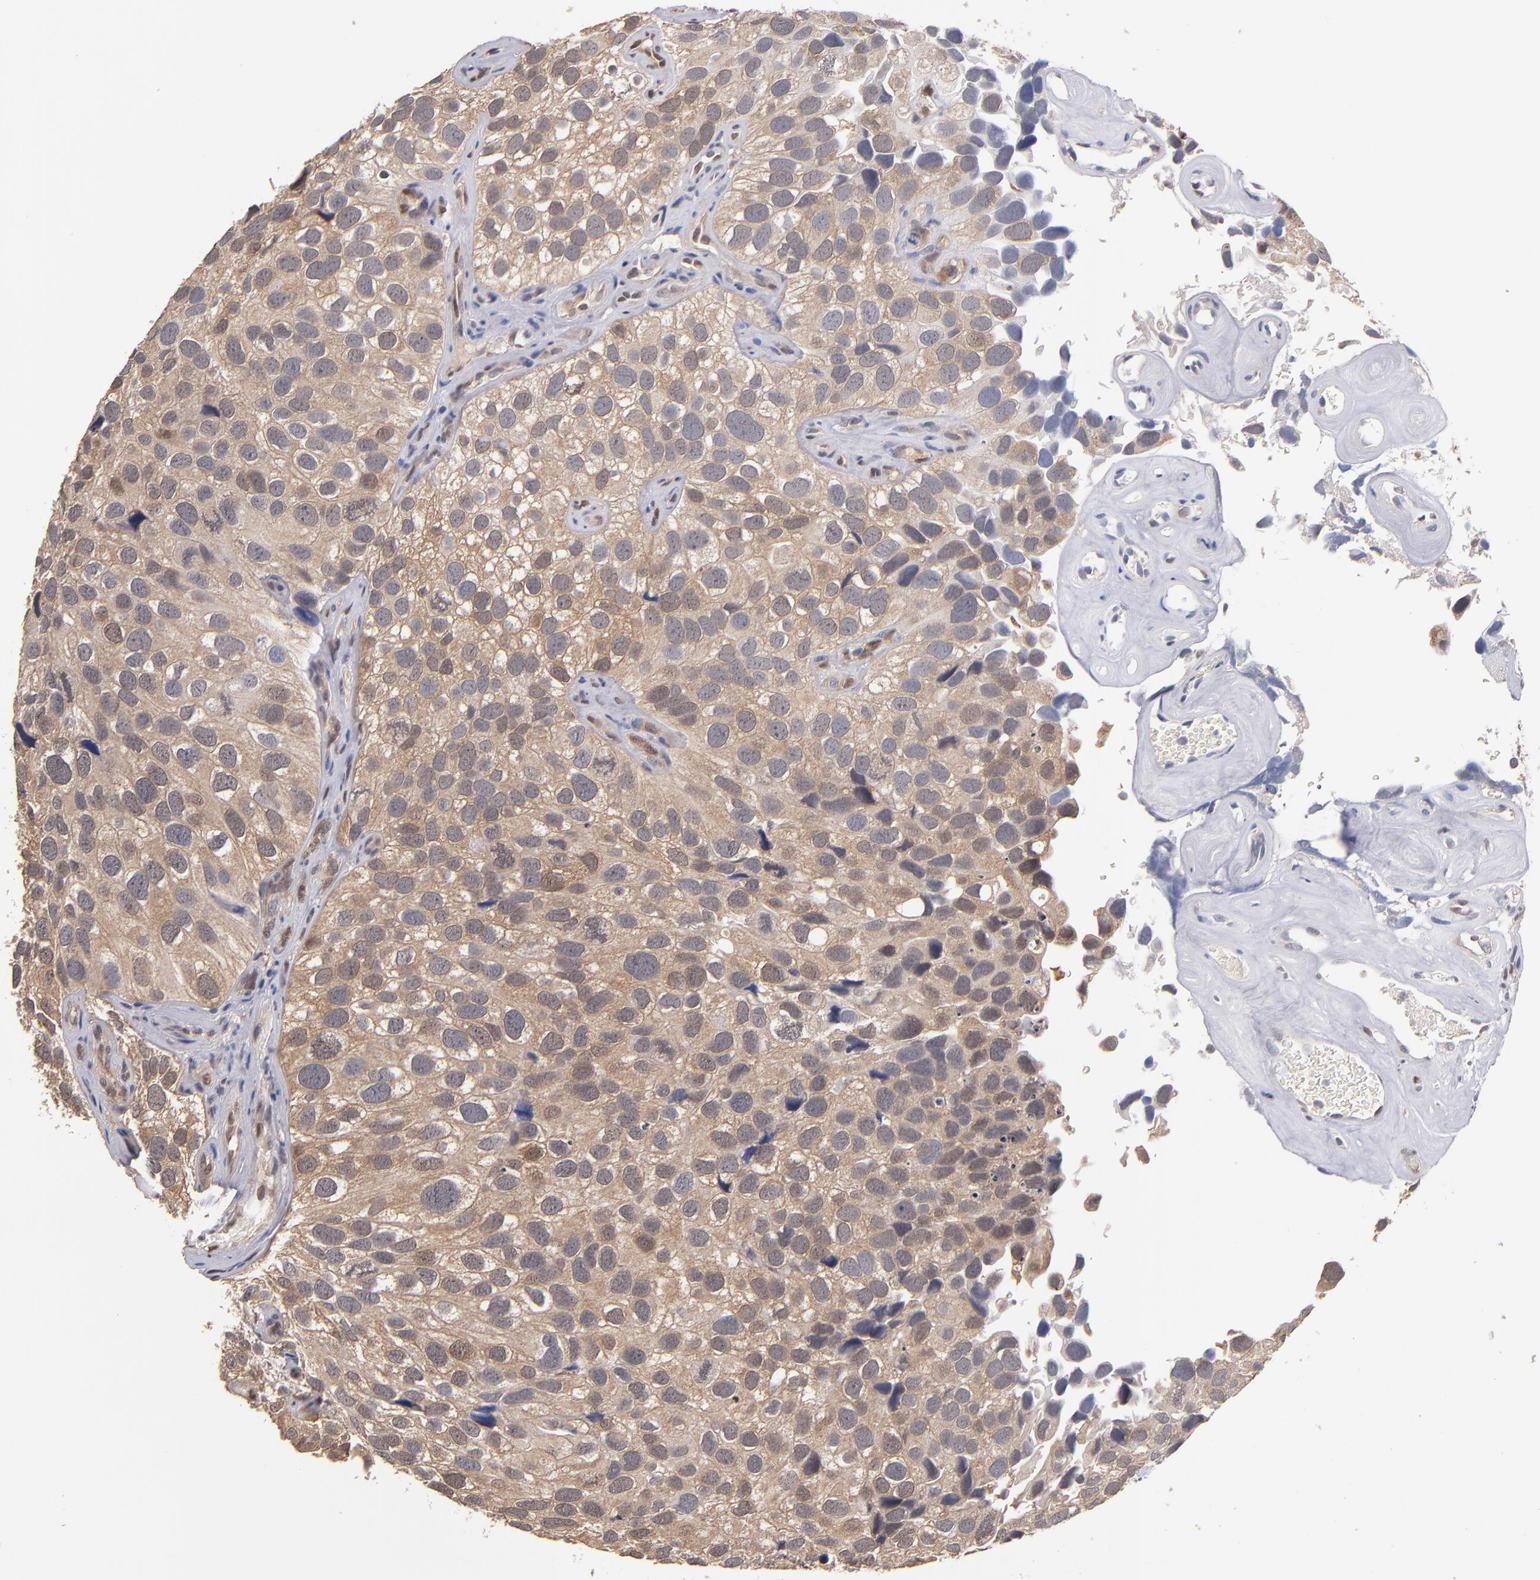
{"staining": {"intensity": "weak", "quantity": ">75%", "location": "cytoplasmic/membranous"}, "tissue": "urothelial cancer", "cell_type": "Tumor cells", "image_type": "cancer", "snomed": [{"axis": "morphology", "description": "Urothelial carcinoma, High grade"}, {"axis": "topography", "description": "Urinary bladder"}], "caption": "Human urothelial carcinoma (high-grade) stained with a brown dye reveals weak cytoplasmic/membranous positive expression in about >75% of tumor cells.", "gene": "PSMD10", "patient": {"sex": "male", "age": 72}}